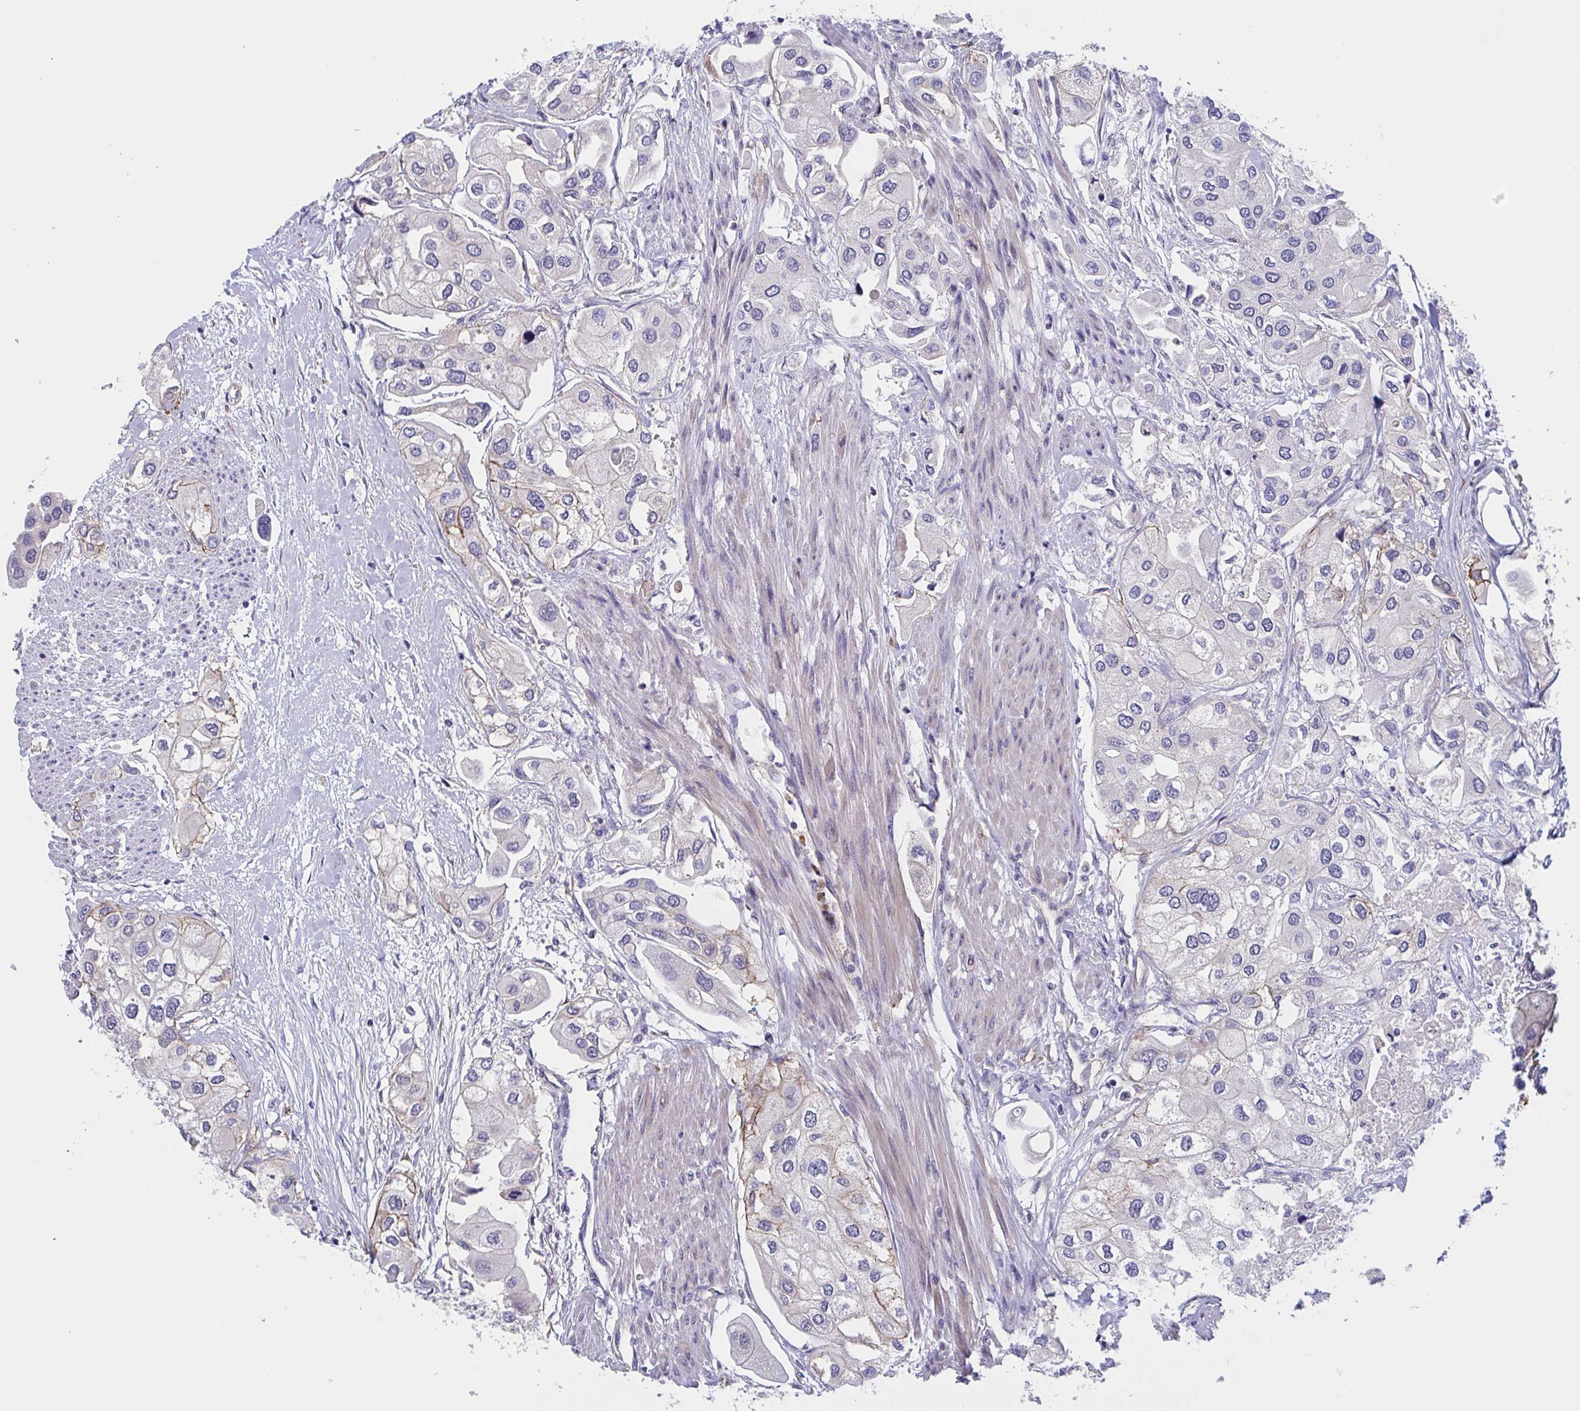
{"staining": {"intensity": "negative", "quantity": "none", "location": "none"}, "tissue": "urothelial cancer", "cell_type": "Tumor cells", "image_type": "cancer", "snomed": [{"axis": "morphology", "description": "Urothelial carcinoma, High grade"}, {"axis": "topography", "description": "Urinary bladder"}], "caption": "A high-resolution photomicrograph shows immunohistochemistry staining of urothelial cancer, which demonstrates no significant staining in tumor cells. The staining was performed using DAB to visualize the protein expression in brown, while the nuclei were stained in blue with hematoxylin (Magnification: 20x).", "gene": "ST14", "patient": {"sex": "male", "age": 64}}